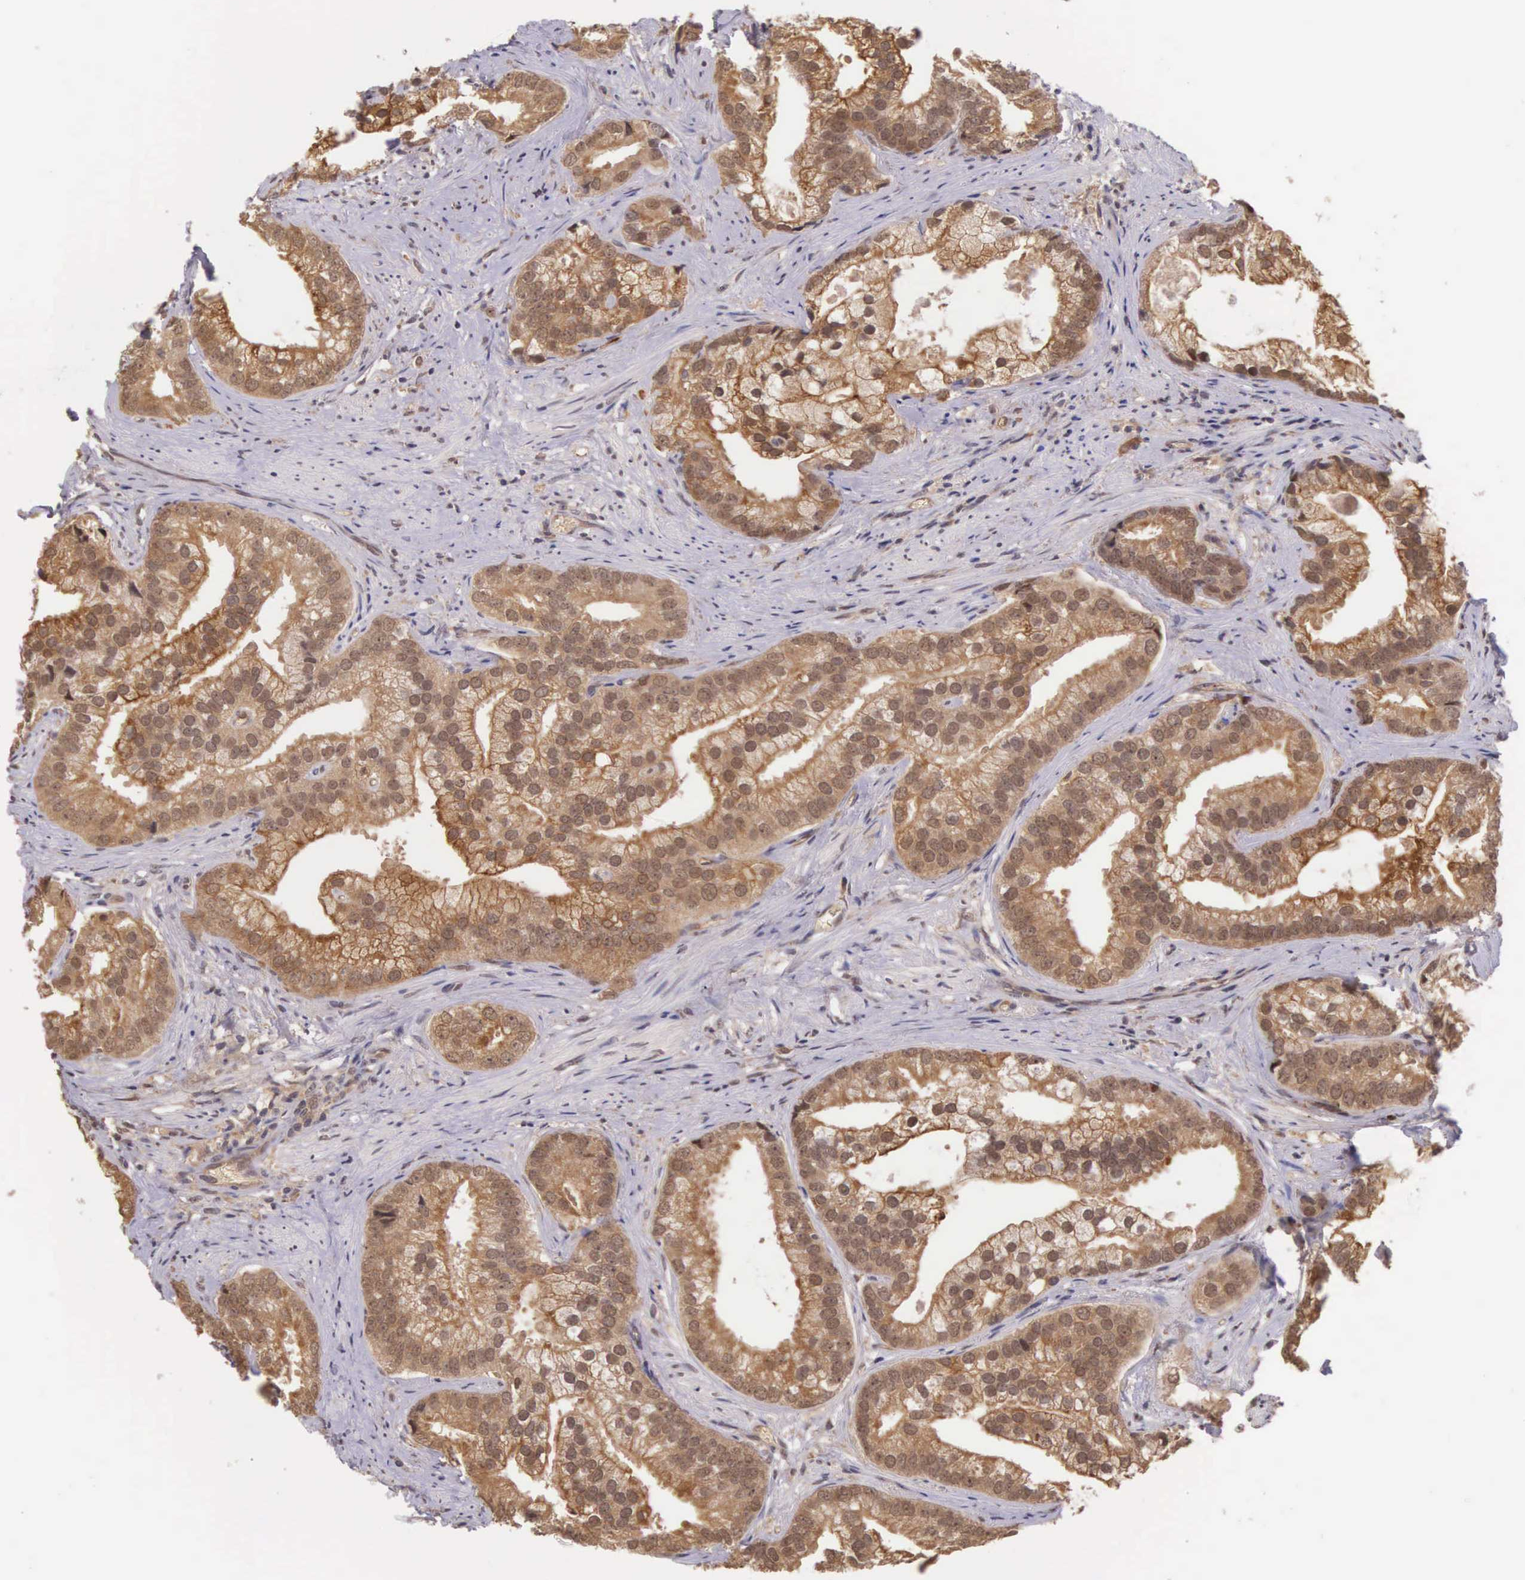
{"staining": {"intensity": "moderate", "quantity": ">75%", "location": "cytoplasmic/membranous"}, "tissue": "prostate cancer", "cell_type": "Tumor cells", "image_type": "cancer", "snomed": [{"axis": "morphology", "description": "Adenocarcinoma, Low grade"}, {"axis": "topography", "description": "Prostate"}], "caption": "Immunohistochemistry of human low-grade adenocarcinoma (prostate) reveals medium levels of moderate cytoplasmic/membranous positivity in approximately >75% of tumor cells.", "gene": "VASH1", "patient": {"sex": "male", "age": 71}}